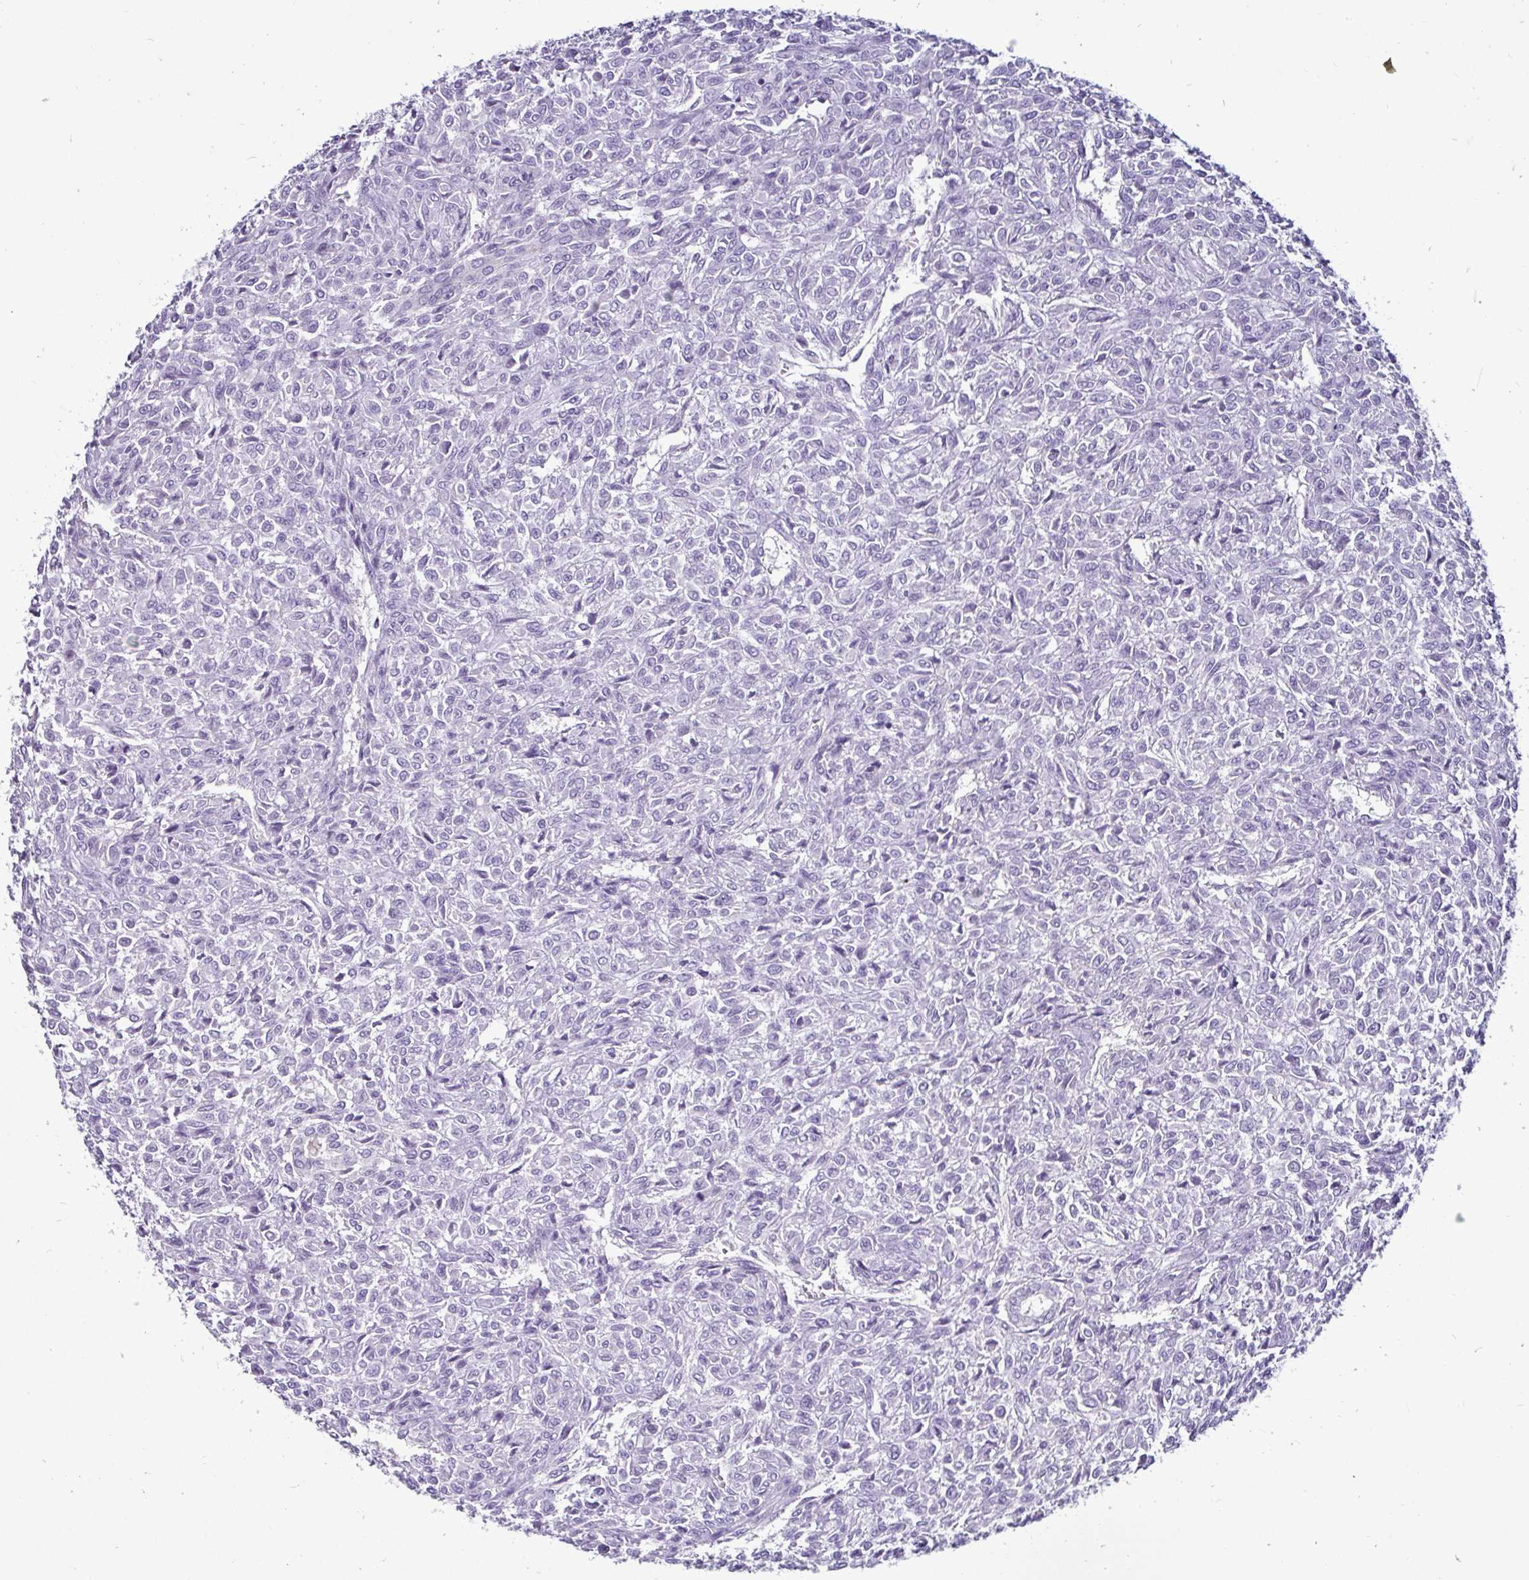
{"staining": {"intensity": "negative", "quantity": "none", "location": "none"}, "tissue": "renal cancer", "cell_type": "Tumor cells", "image_type": "cancer", "snomed": [{"axis": "morphology", "description": "Adenocarcinoma, NOS"}, {"axis": "topography", "description": "Kidney"}], "caption": "IHC of human renal cancer shows no positivity in tumor cells.", "gene": "CTSZ", "patient": {"sex": "male", "age": 58}}